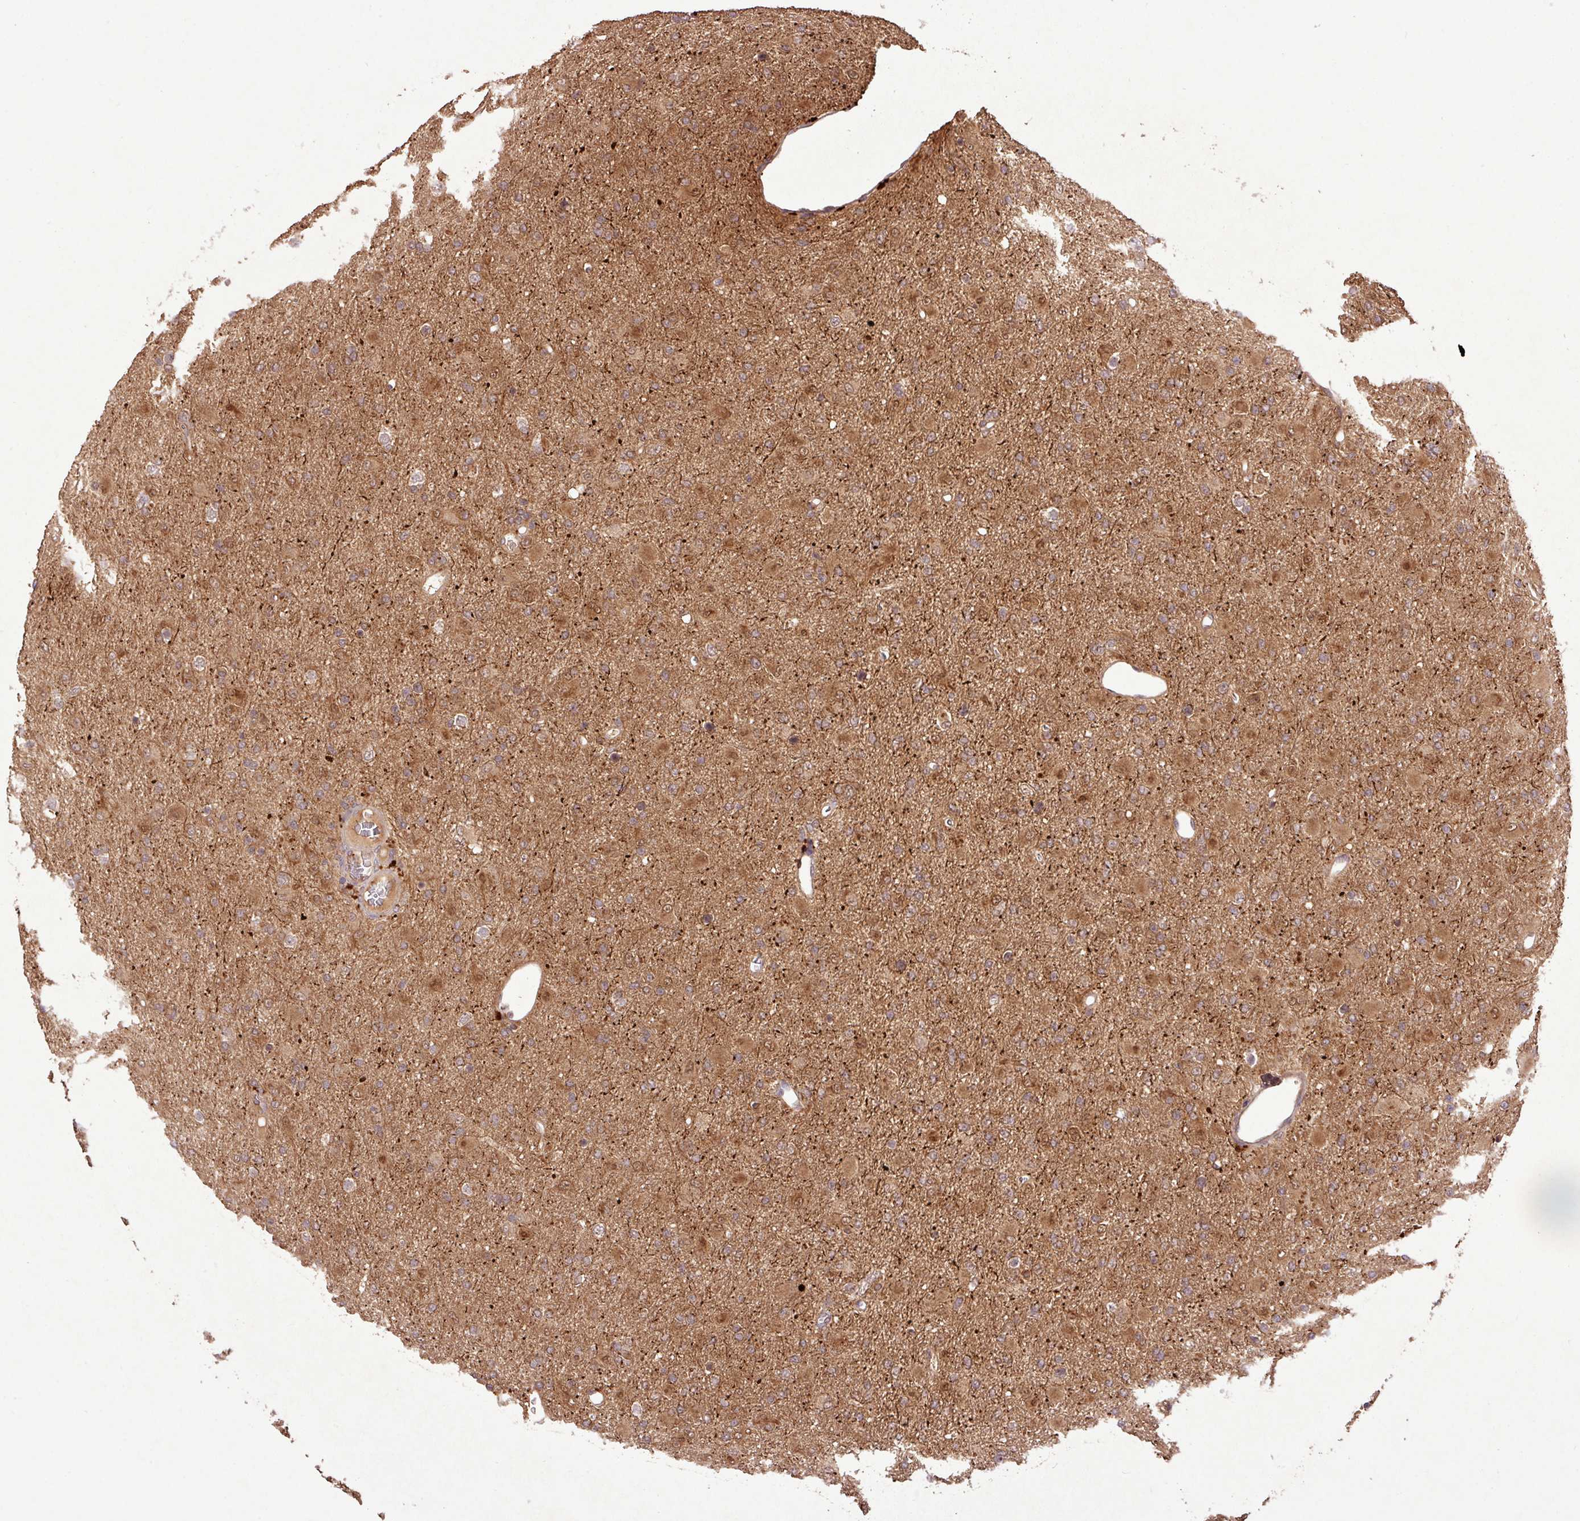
{"staining": {"intensity": "moderate", "quantity": ">75%", "location": "cytoplasmic/membranous"}, "tissue": "glioma", "cell_type": "Tumor cells", "image_type": "cancer", "snomed": [{"axis": "morphology", "description": "Glioma, malignant, Low grade"}, {"axis": "topography", "description": "Brain"}], "caption": "IHC (DAB (3,3'-diaminobenzidine)) staining of human glioma demonstrates moderate cytoplasmic/membranous protein staining in about >75% of tumor cells.", "gene": "FAIM", "patient": {"sex": "male", "age": 65}}